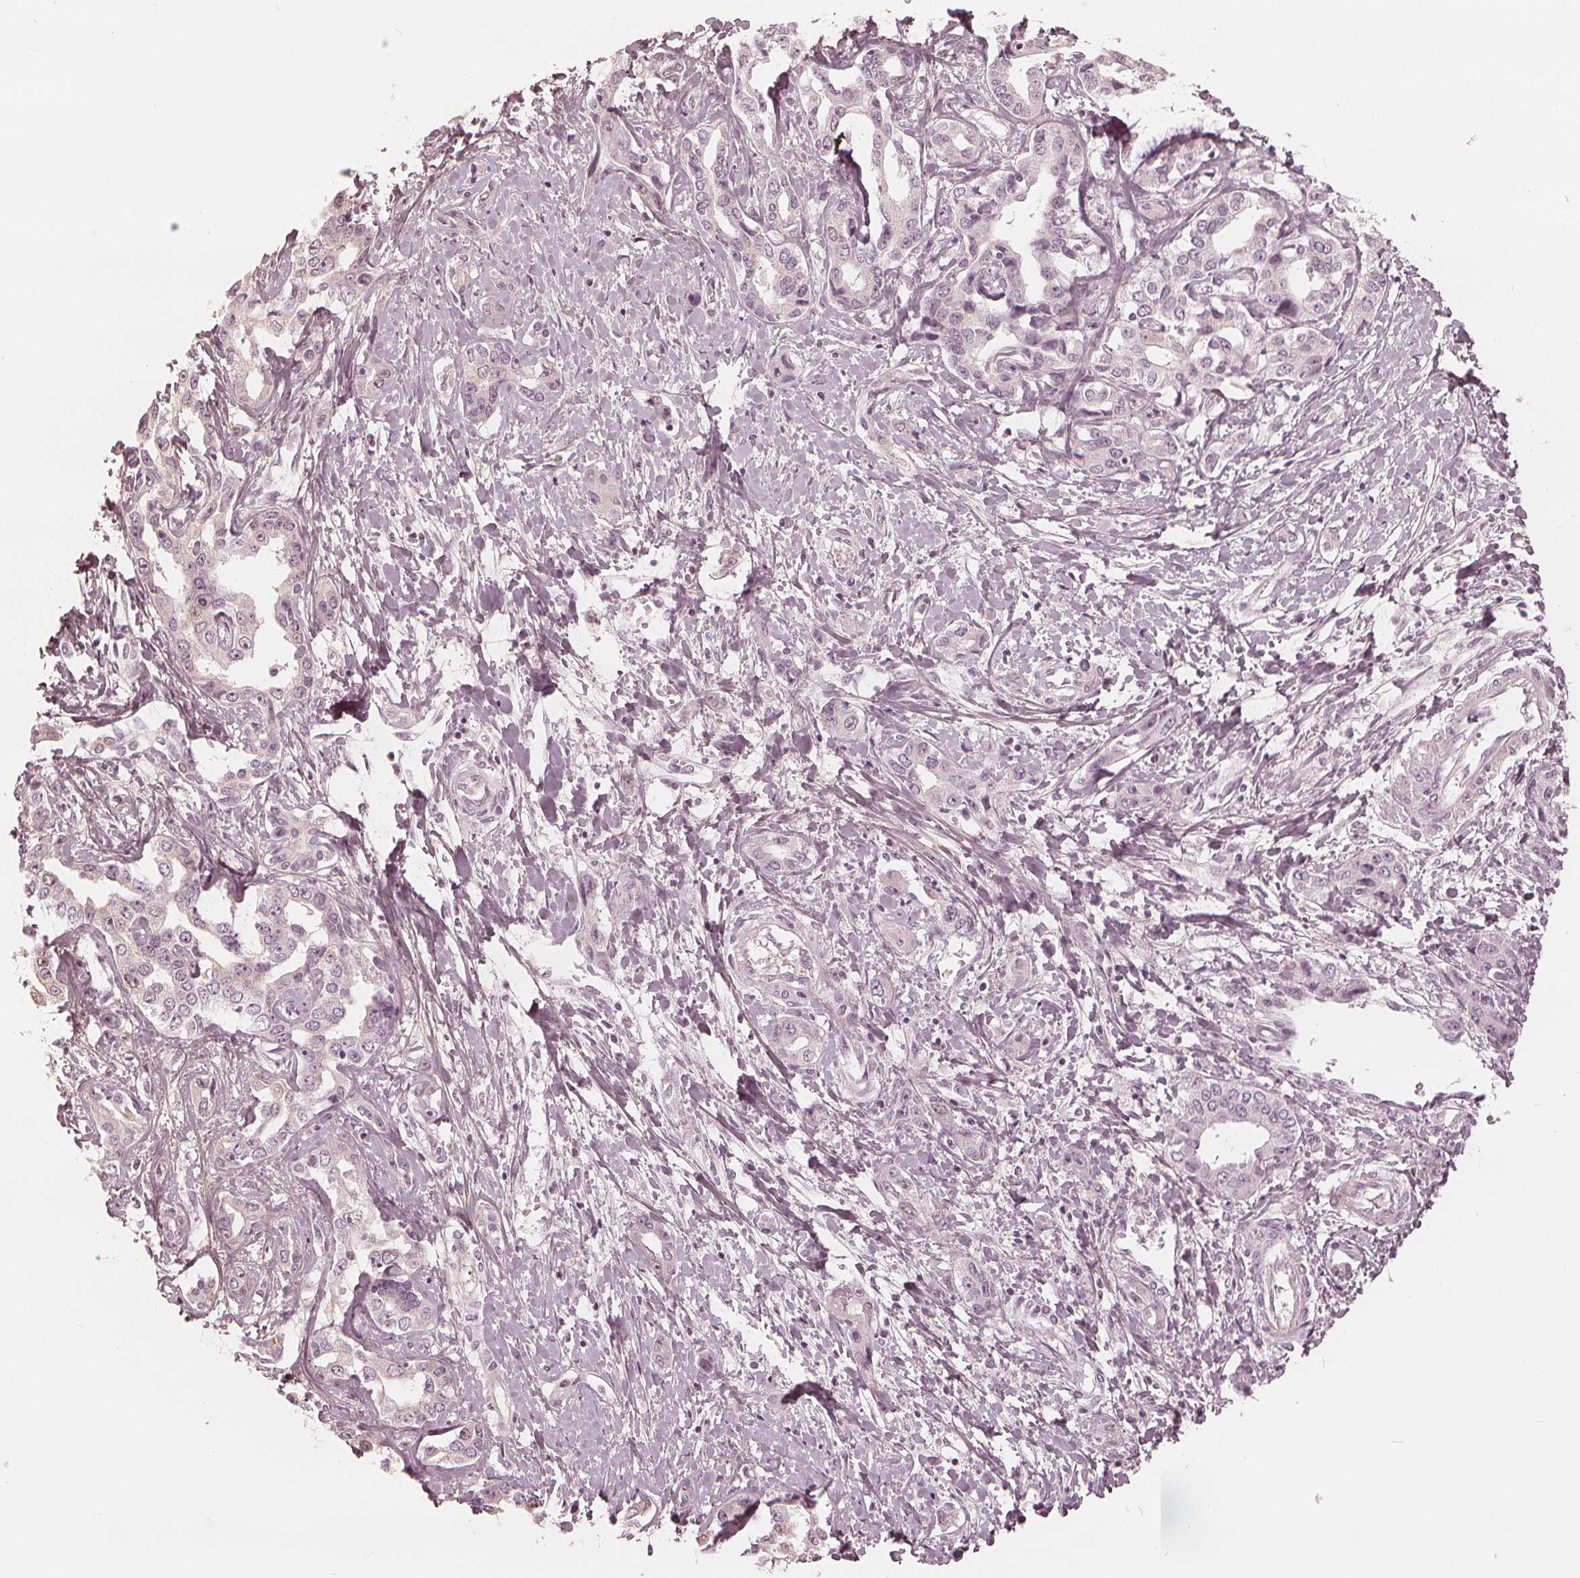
{"staining": {"intensity": "weak", "quantity": "<25%", "location": "cytoplasmic/membranous"}, "tissue": "liver cancer", "cell_type": "Tumor cells", "image_type": "cancer", "snomed": [{"axis": "morphology", "description": "Cholangiocarcinoma"}, {"axis": "topography", "description": "Liver"}], "caption": "Cholangiocarcinoma (liver) was stained to show a protein in brown. There is no significant staining in tumor cells.", "gene": "PAEP", "patient": {"sex": "male", "age": 59}}